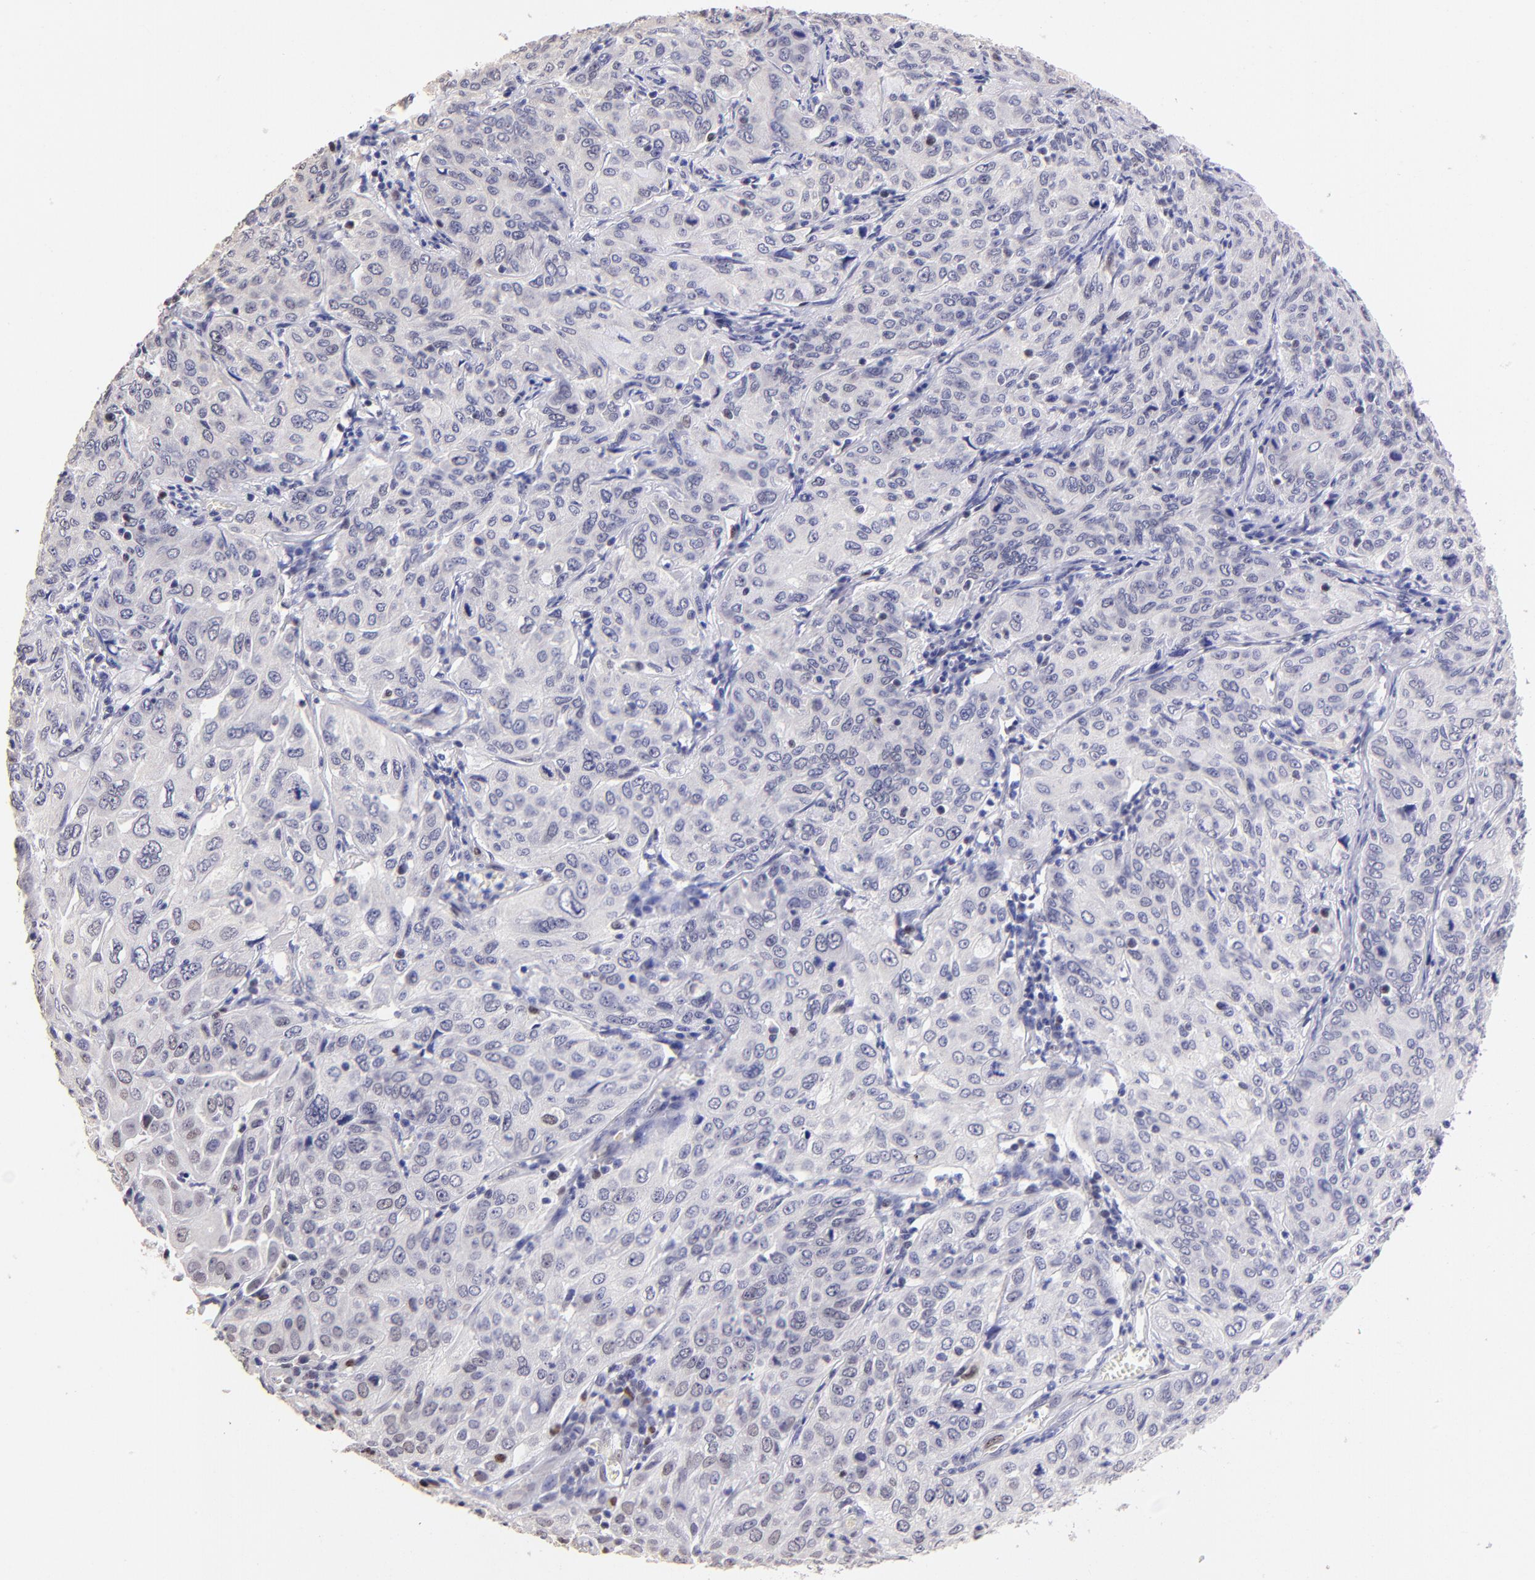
{"staining": {"intensity": "weak", "quantity": "<25%", "location": "nuclear"}, "tissue": "cervical cancer", "cell_type": "Tumor cells", "image_type": "cancer", "snomed": [{"axis": "morphology", "description": "Squamous cell carcinoma, NOS"}, {"axis": "topography", "description": "Cervix"}], "caption": "Immunohistochemistry of human cervical cancer shows no positivity in tumor cells.", "gene": "DNMT1", "patient": {"sex": "female", "age": 38}}